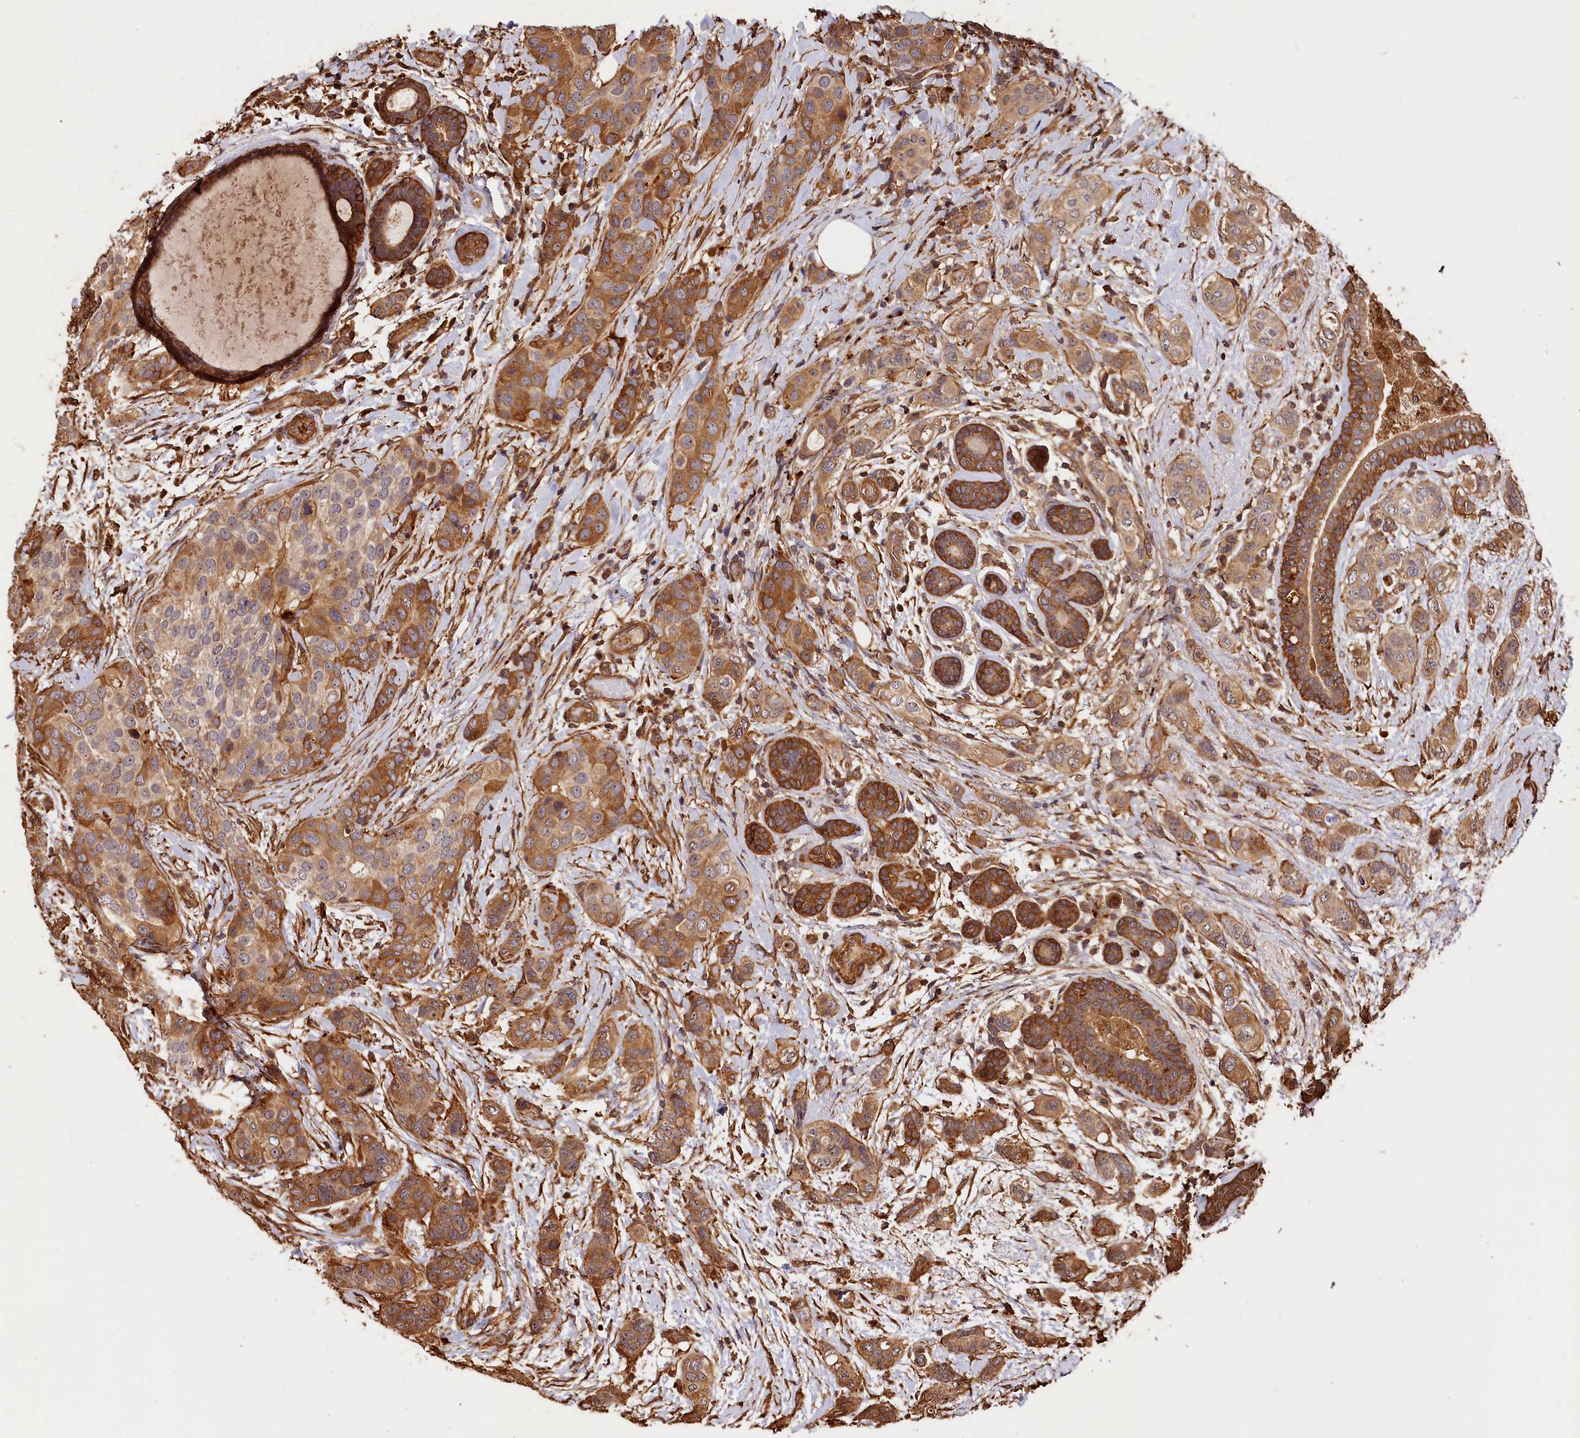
{"staining": {"intensity": "moderate", "quantity": ">75%", "location": "cytoplasmic/membranous"}, "tissue": "breast cancer", "cell_type": "Tumor cells", "image_type": "cancer", "snomed": [{"axis": "morphology", "description": "Lobular carcinoma"}, {"axis": "topography", "description": "Breast"}], "caption": "Immunohistochemistry (IHC) of human breast cancer (lobular carcinoma) shows medium levels of moderate cytoplasmic/membranous expression in about >75% of tumor cells.", "gene": "MMP15", "patient": {"sex": "female", "age": 51}}